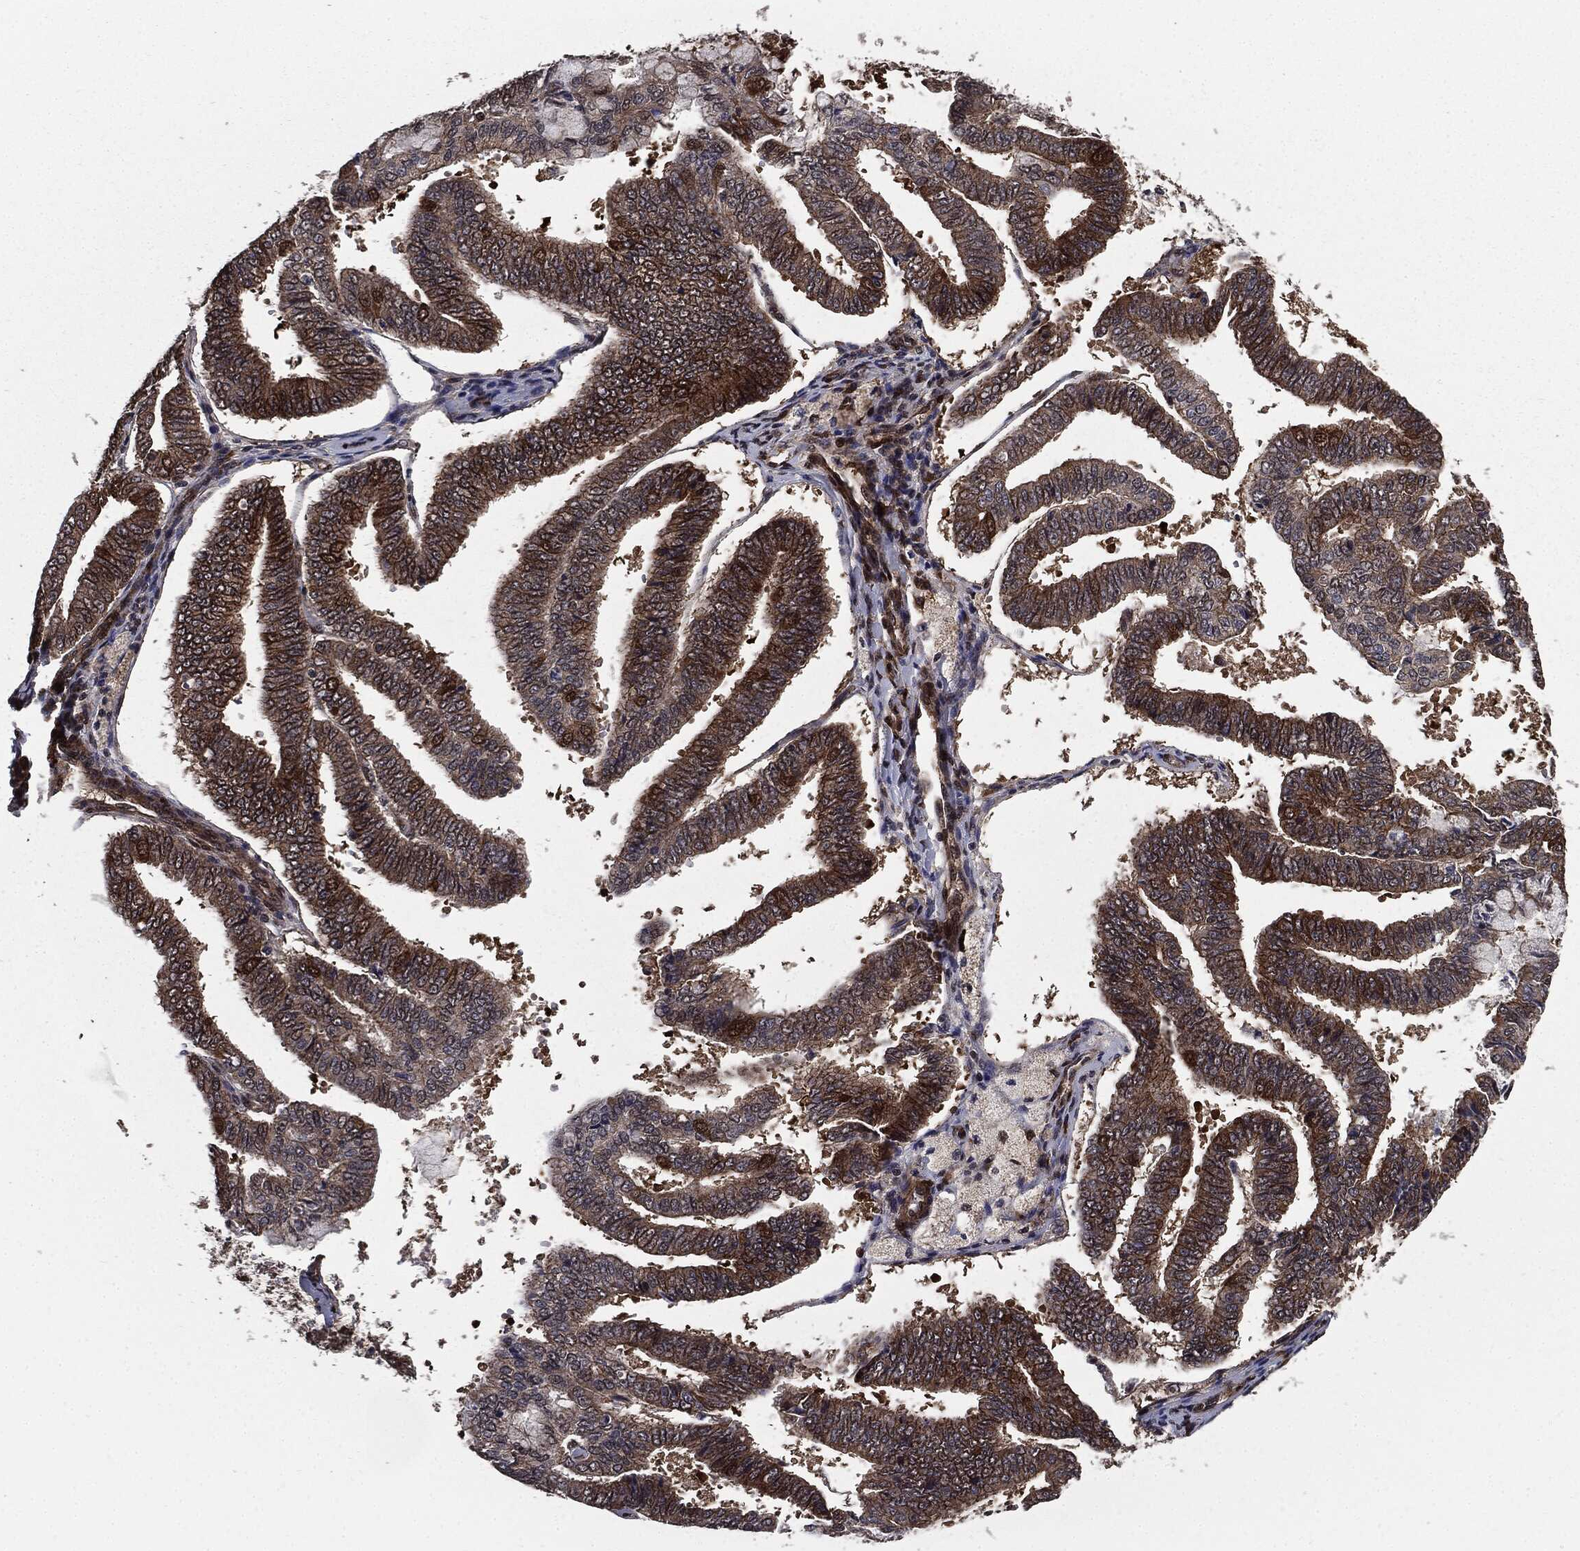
{"staining": {"intensity": "moderate", "quantity": "25%-75%", "location": "cytoplasmic/membranous"}, "tissue": "endometrial cancer", "cell_type": "Tumor cells", "image_type": "cancer", "snomed": [{"axis": "morphology", "description": "Adenocarcinoma, NOS"}, {"axis": "topography", "description": "Endometrium"}], "caption": "Protein expression analysis of adenocarcinoma (endometrial) shows moderate cytoplasmic/membranous expression in approximately 25%-75% of tumor cells.", "gene": "PTPA", "patient": {"sex": "female", "age": 63}}